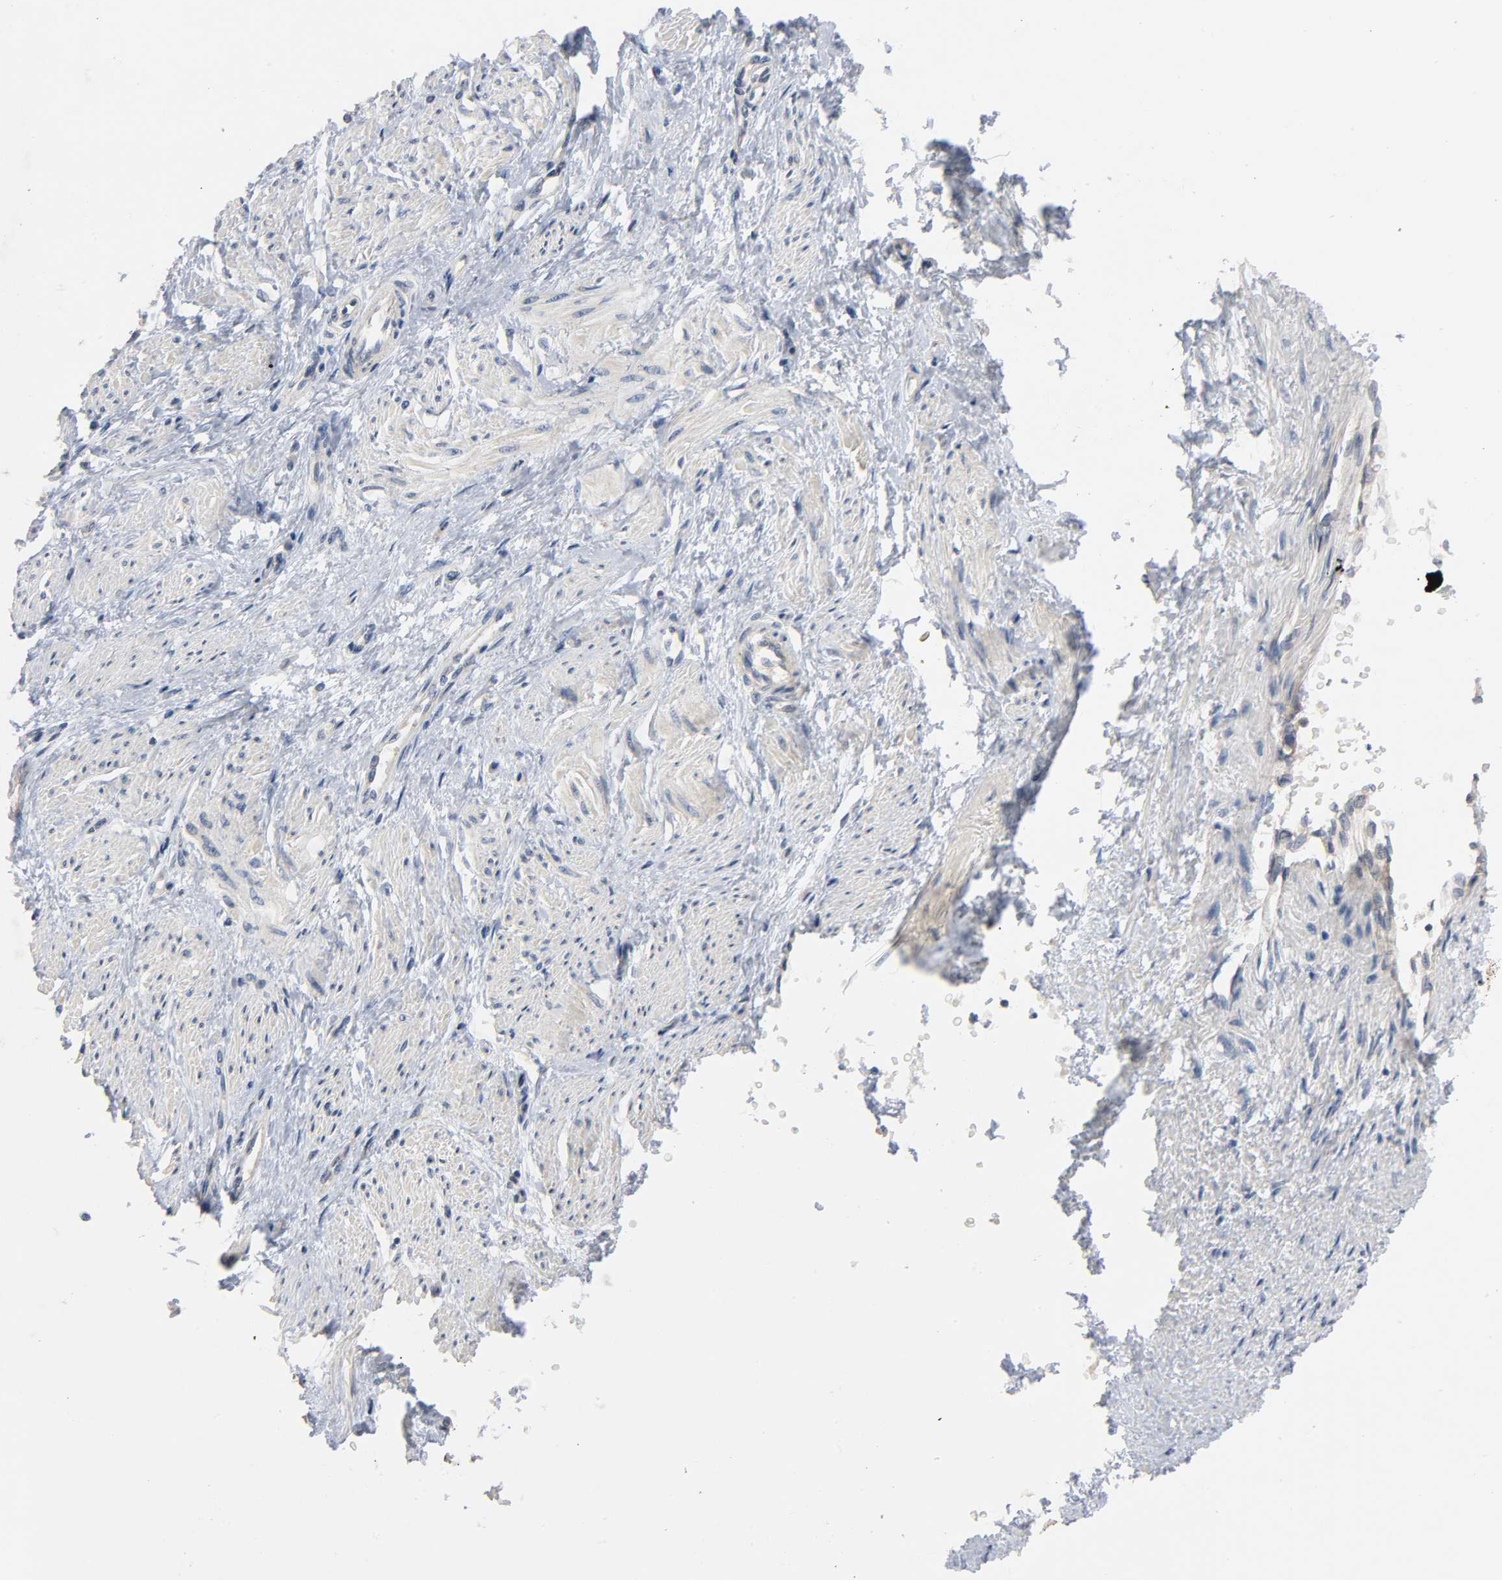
{"staining": {"intensity": "weak", "quantity": "<25%", "location": "cytoplasmic/membranous"}, "tissue": "smooth muscle", "cell_type": "Smooth muscle cells", "image_type": "normal", "snomed": [{"axis": "morphology", "description": "Normal tissue, NOS"}, {"axis": "topography", "description": "Smooth muscle"}, {"axis": "topography", "description": "Uterus"}], "caption": "This histopathology image is of unremarkable smooth muscle stained with immunohistochemistry (IHC) to label a protein in brown with the nuclei are counter-stained blue. There is no expression in smooth muscle cells. (Immunohistochemistry (ihc), brightfield microscopy, high magnification).", "gene": "HDAC6", "patient": {"sex": "female", "age": 39}}